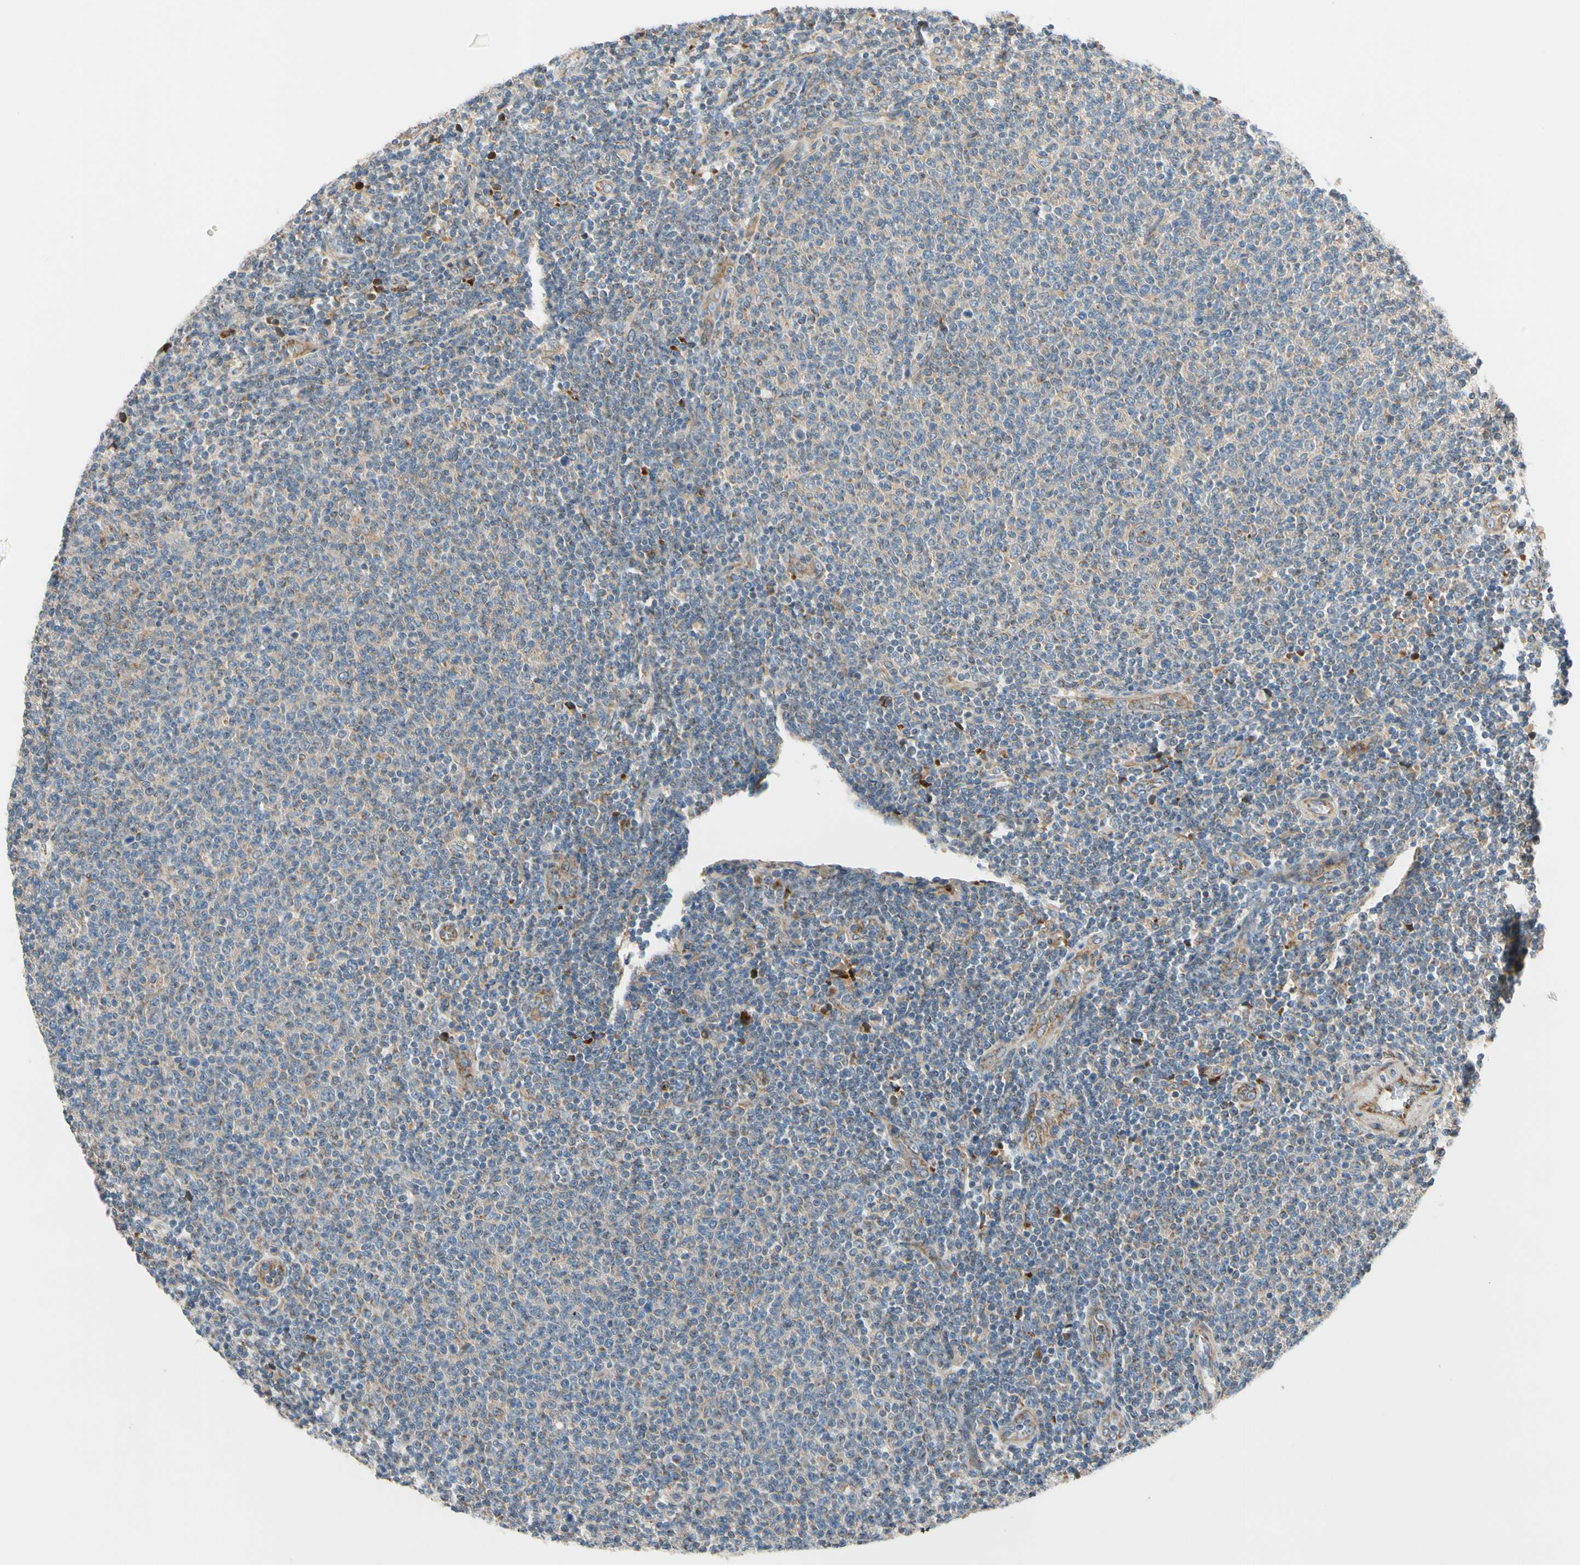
{"staining": {"intensity": "weak", "quantity": "25%-75%", "location": "cytoplasmic/membranous"}, "tissue": "lymphoma", "cell_type": "Tumor cells", "image_type": "cancer", "snomed": [{"axis": "morphology", "description": "Malignant lymphoma, non-Hodgkin's type, Low grade"}, {"axis": "topography", "description": "Lymph node"}], "caption": "Immunohistochemistry (IHC) of lymphoma exhibits low levels of weak cytoplasmic/membranous staining in approximately 25%-75% of tumor cells.", "gene": "MST1R", "patient": {"sex": "male", "age": 66}}